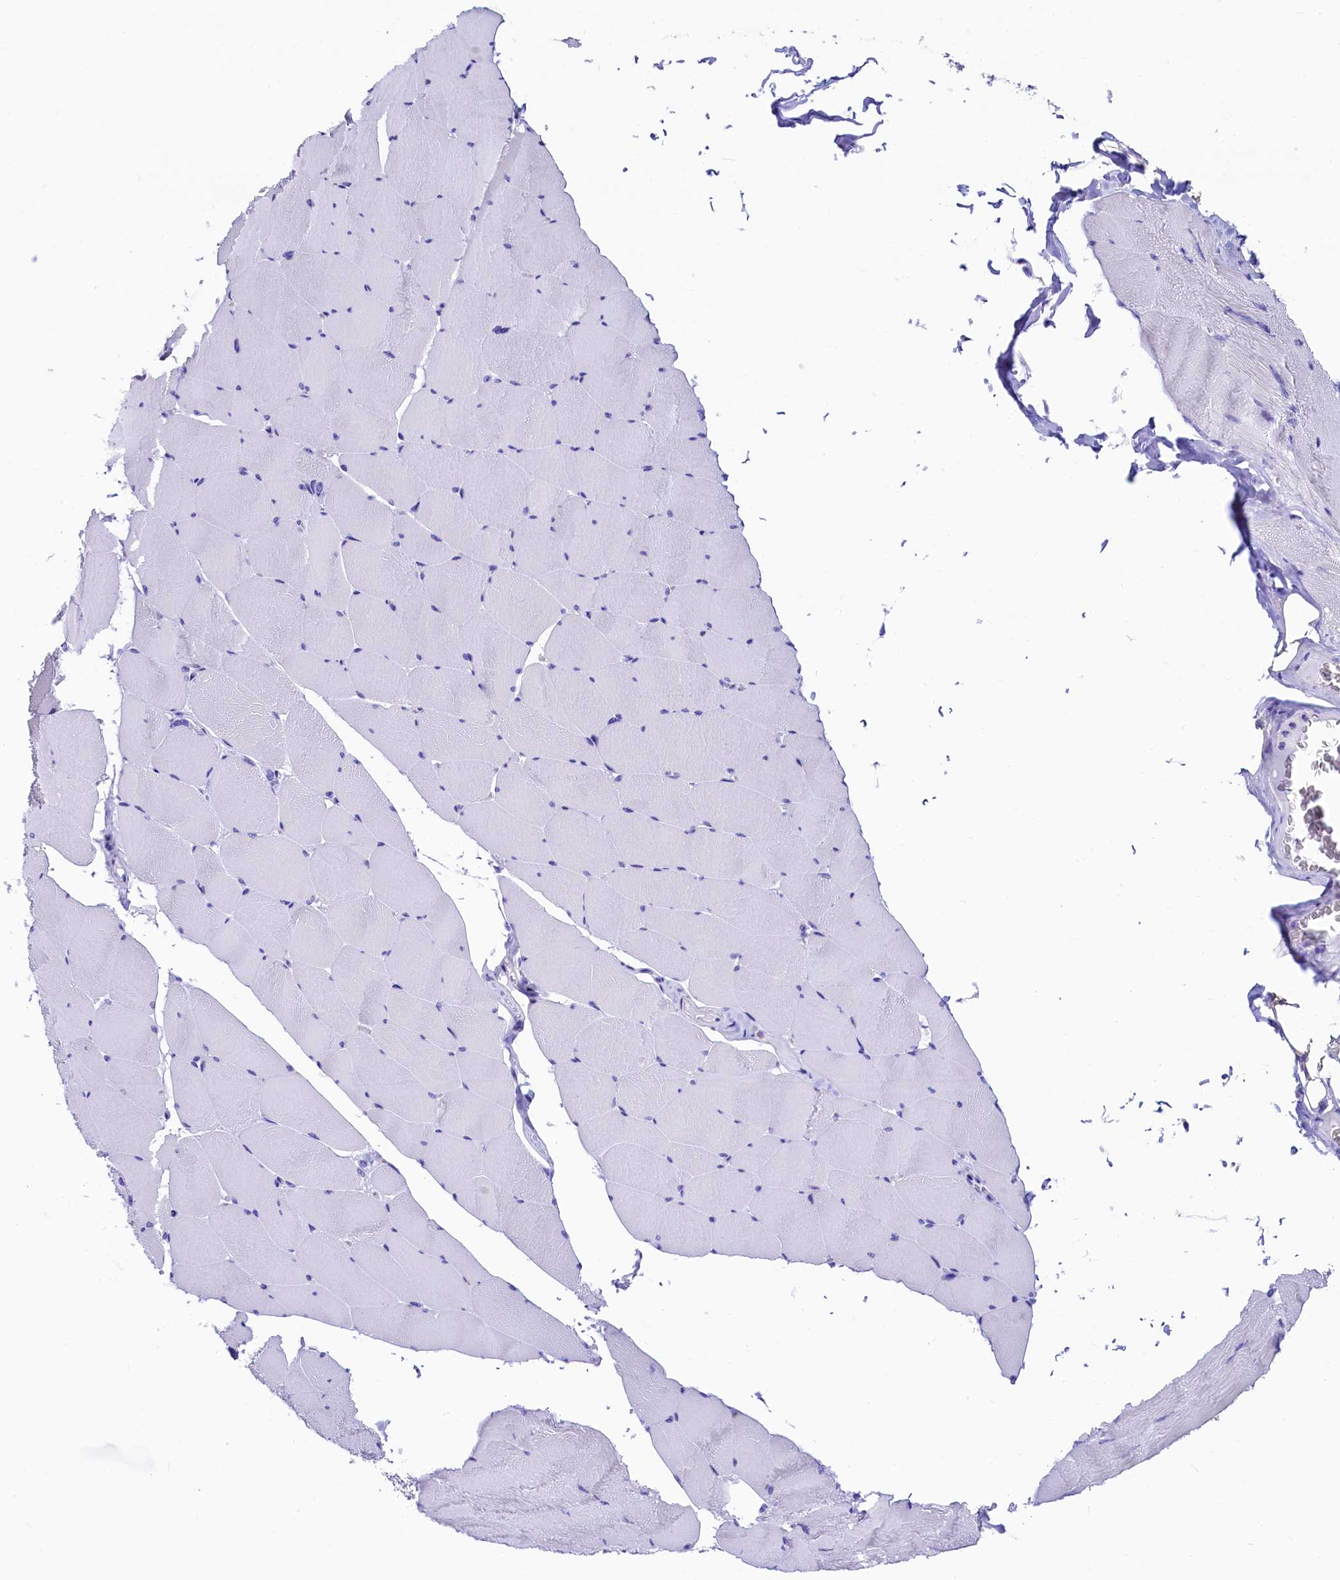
{"staining": {"intensity": "negative", "quantity": "none", "location": "none"}, "tissue": "skeletal muscle", "cell_type": "Myocytes", "image_type": "normal", "snomed": [{"axis": "morphology", "description": "Normal tissue, NOS"}, {"axis": "topography", "description": "Skeletal muscle"}], "caption": "DAB immunohistochemical staining of normal human skeletal muscle demonstrates no significant expression in myocytes.", "gene": "RBP3", "patient": {"sex": "male", "age": 62}}